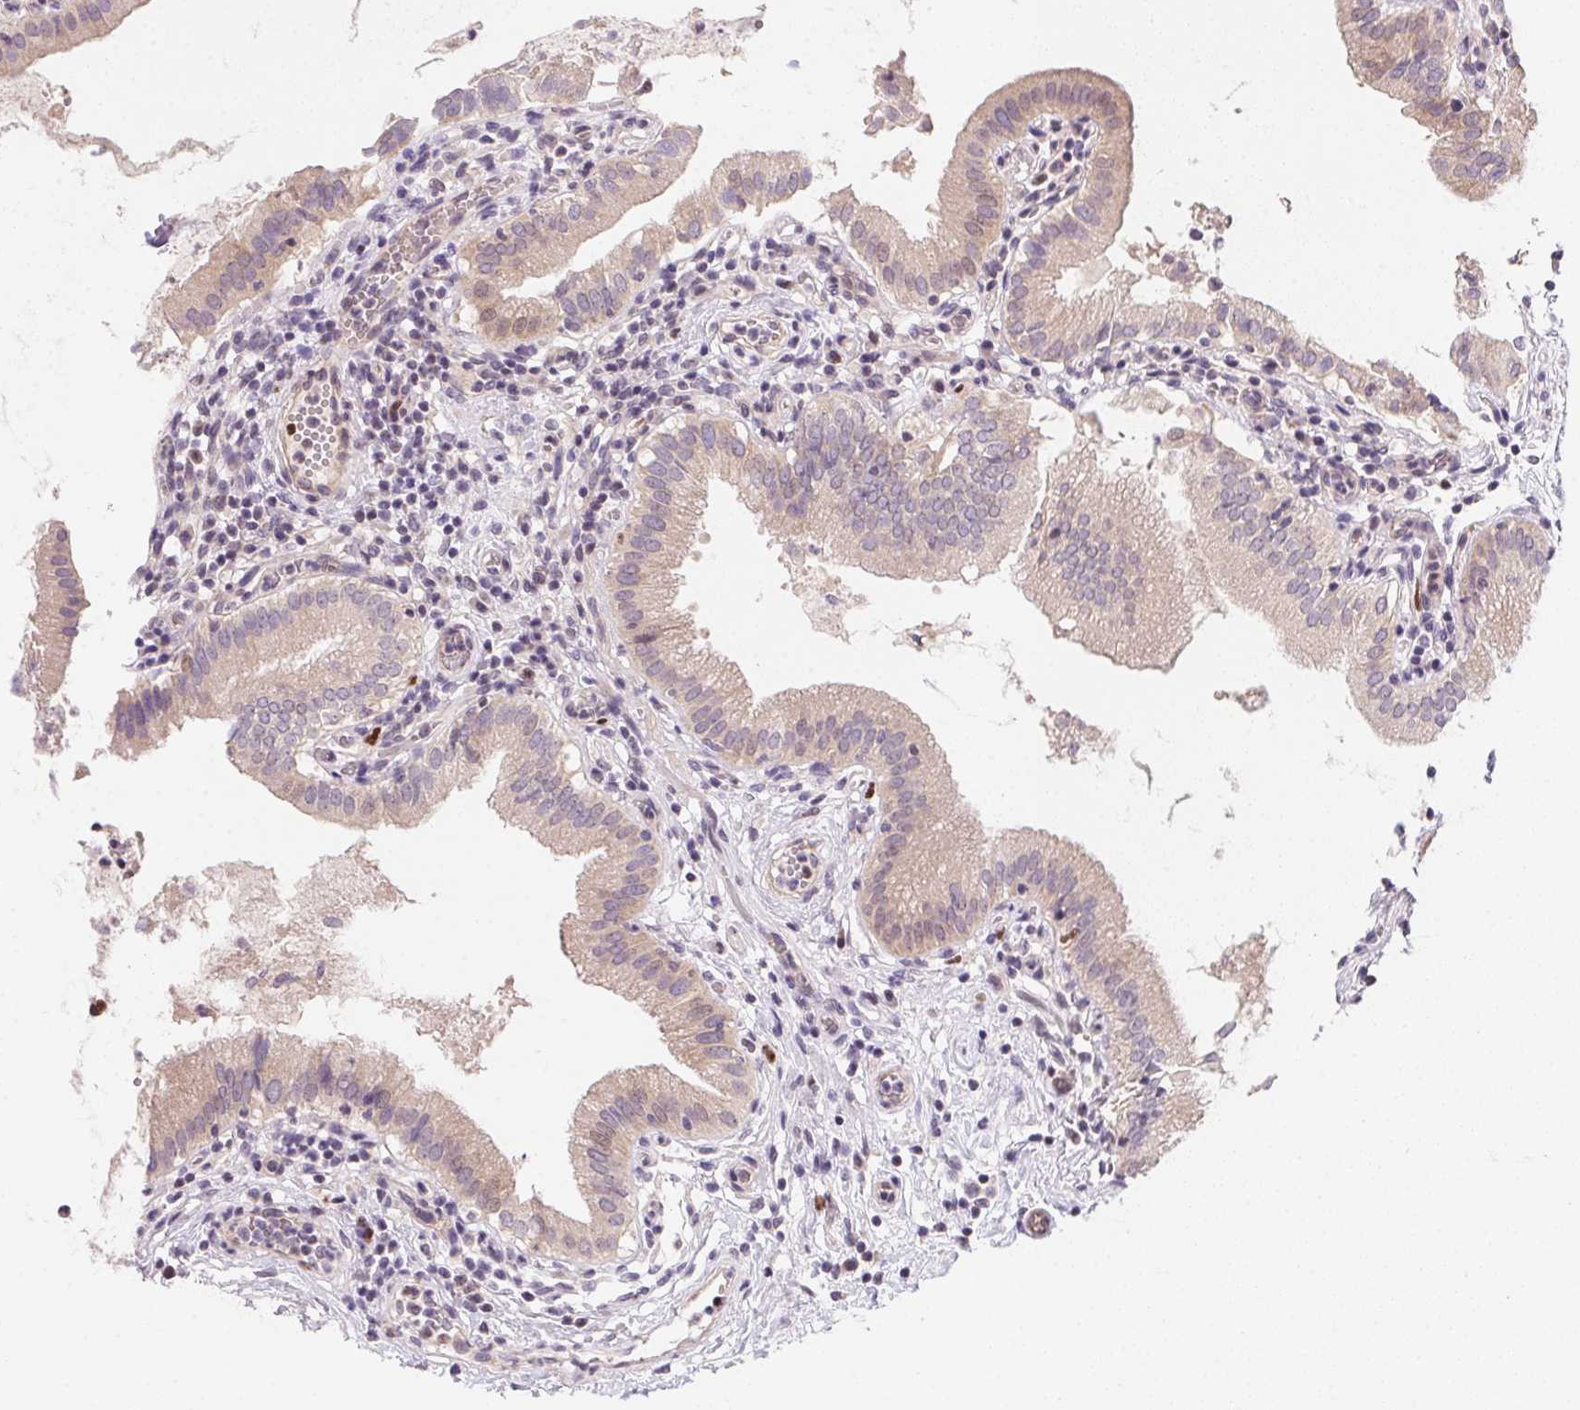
{"staining": {"intensity": "weak", "quantity": ">75%", "location": "cytoplasmic/membranous"}, "tissue": "gallbladder", "cell_type": "Glandular cells", "image_type": "normal", "snomed": [{"axis": "morphology", "description": "Normal tissue, NOS"}, {"axis": "topography", "description": "Gallbladder"}], "caption": "Normal gallbladder was stained to show a protein in brown. There is low levels of weak cytoplasmic/membranous expression in about >75% of glandular cells.", "gene": "HELLS", "patient": {"sex": "female", "age": 65}}